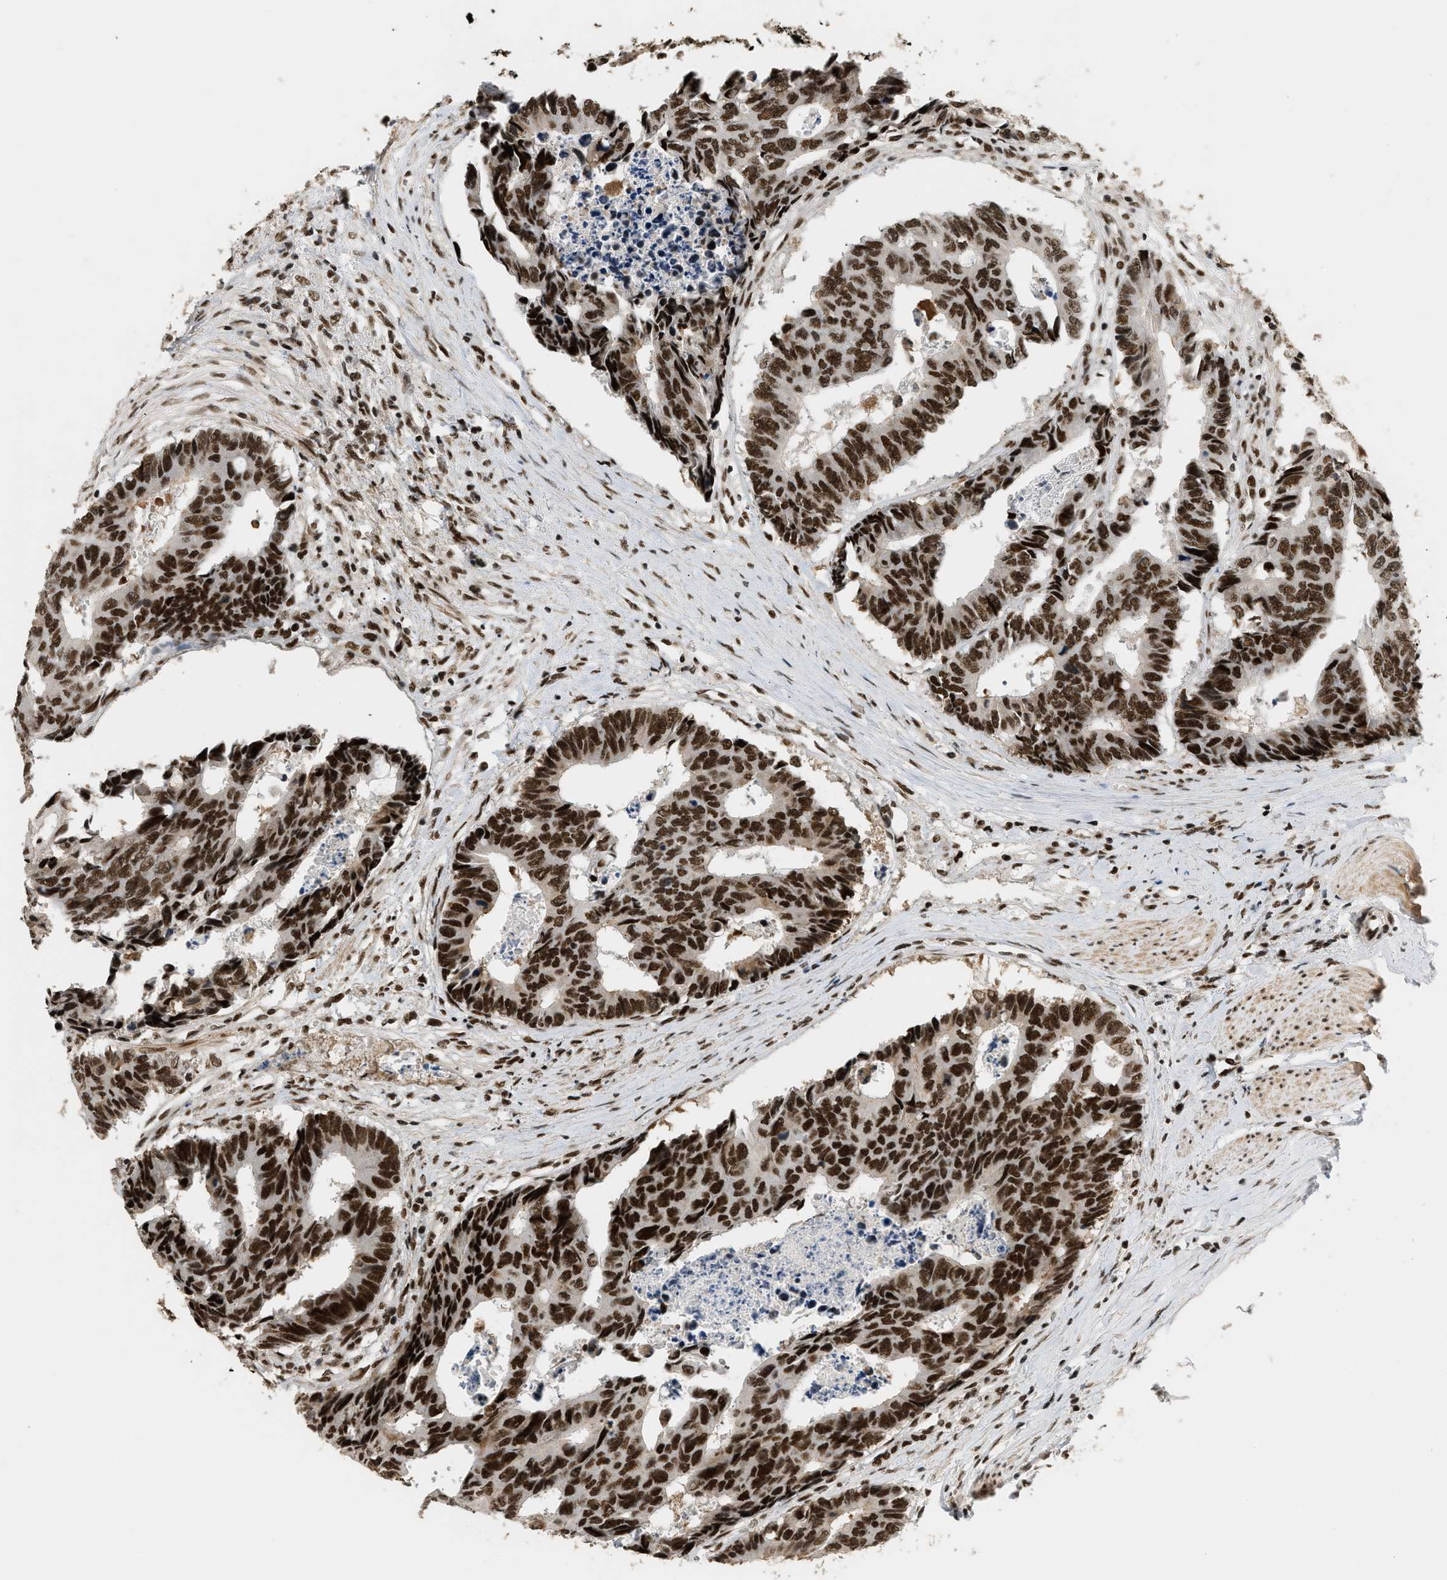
{"staining": {"intensity": "strong", "quantity": ">75%", "location": "nuclear"}, "tissue": "colorectal cancer", "cell_type": "Tumor cells", "image_type": "cancer", "snomed": [{"axis": "morphology", "description": "Adenocarcinoma, NOS"}, {"axis": "topography", "description": "Rectum"}], "caption": "Brown immunohistochemical staining in human colorectal adenocarcinoma shows strong nuclear positivity in about >75% of tumor cells.", "gene": "SMARCB1", "patient": {"sex": "male", "age": 84}}